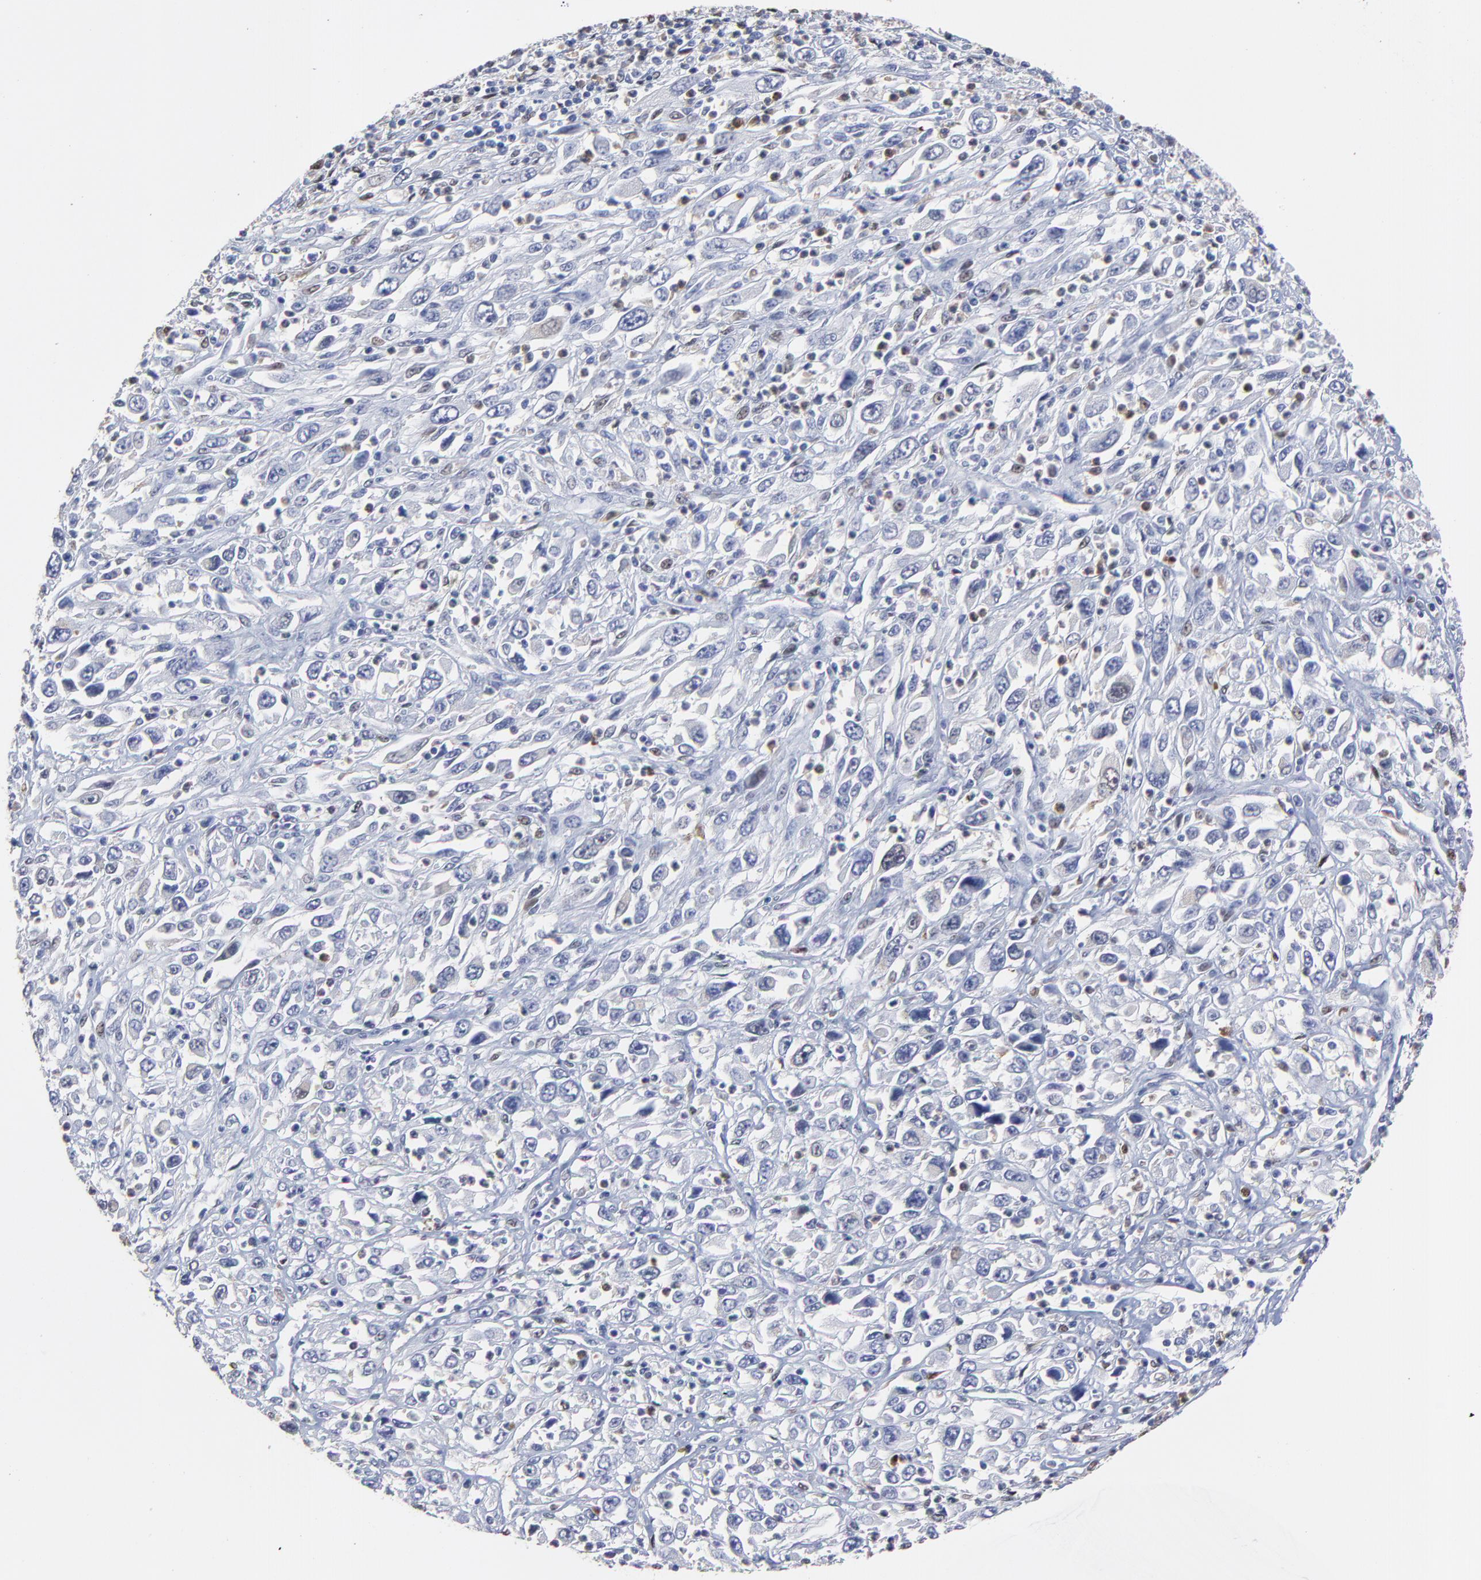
{"staining": {"intensity": "negative", "quantity": "none", "location": "none"}, "tissue": "melanoma", "cell_type": "Tumor cells", "image_type": "cancer", "snomed": [{"axis": "morphology", "description": "Malignant melanoma, Metastatic site"}, {"axis": "topography", "description": "Skin"}], "caption": "High magnification brightfield microscopy of malignant melanoma (metastatic site) stained with DAB (3,3'-diaminobenzidine) (brown) and counterstained with hematoxylin (blue): tumor cells show no significant staining.", "gene": "SMARCA1", "patient": {"sex": "female", "age": 56}}